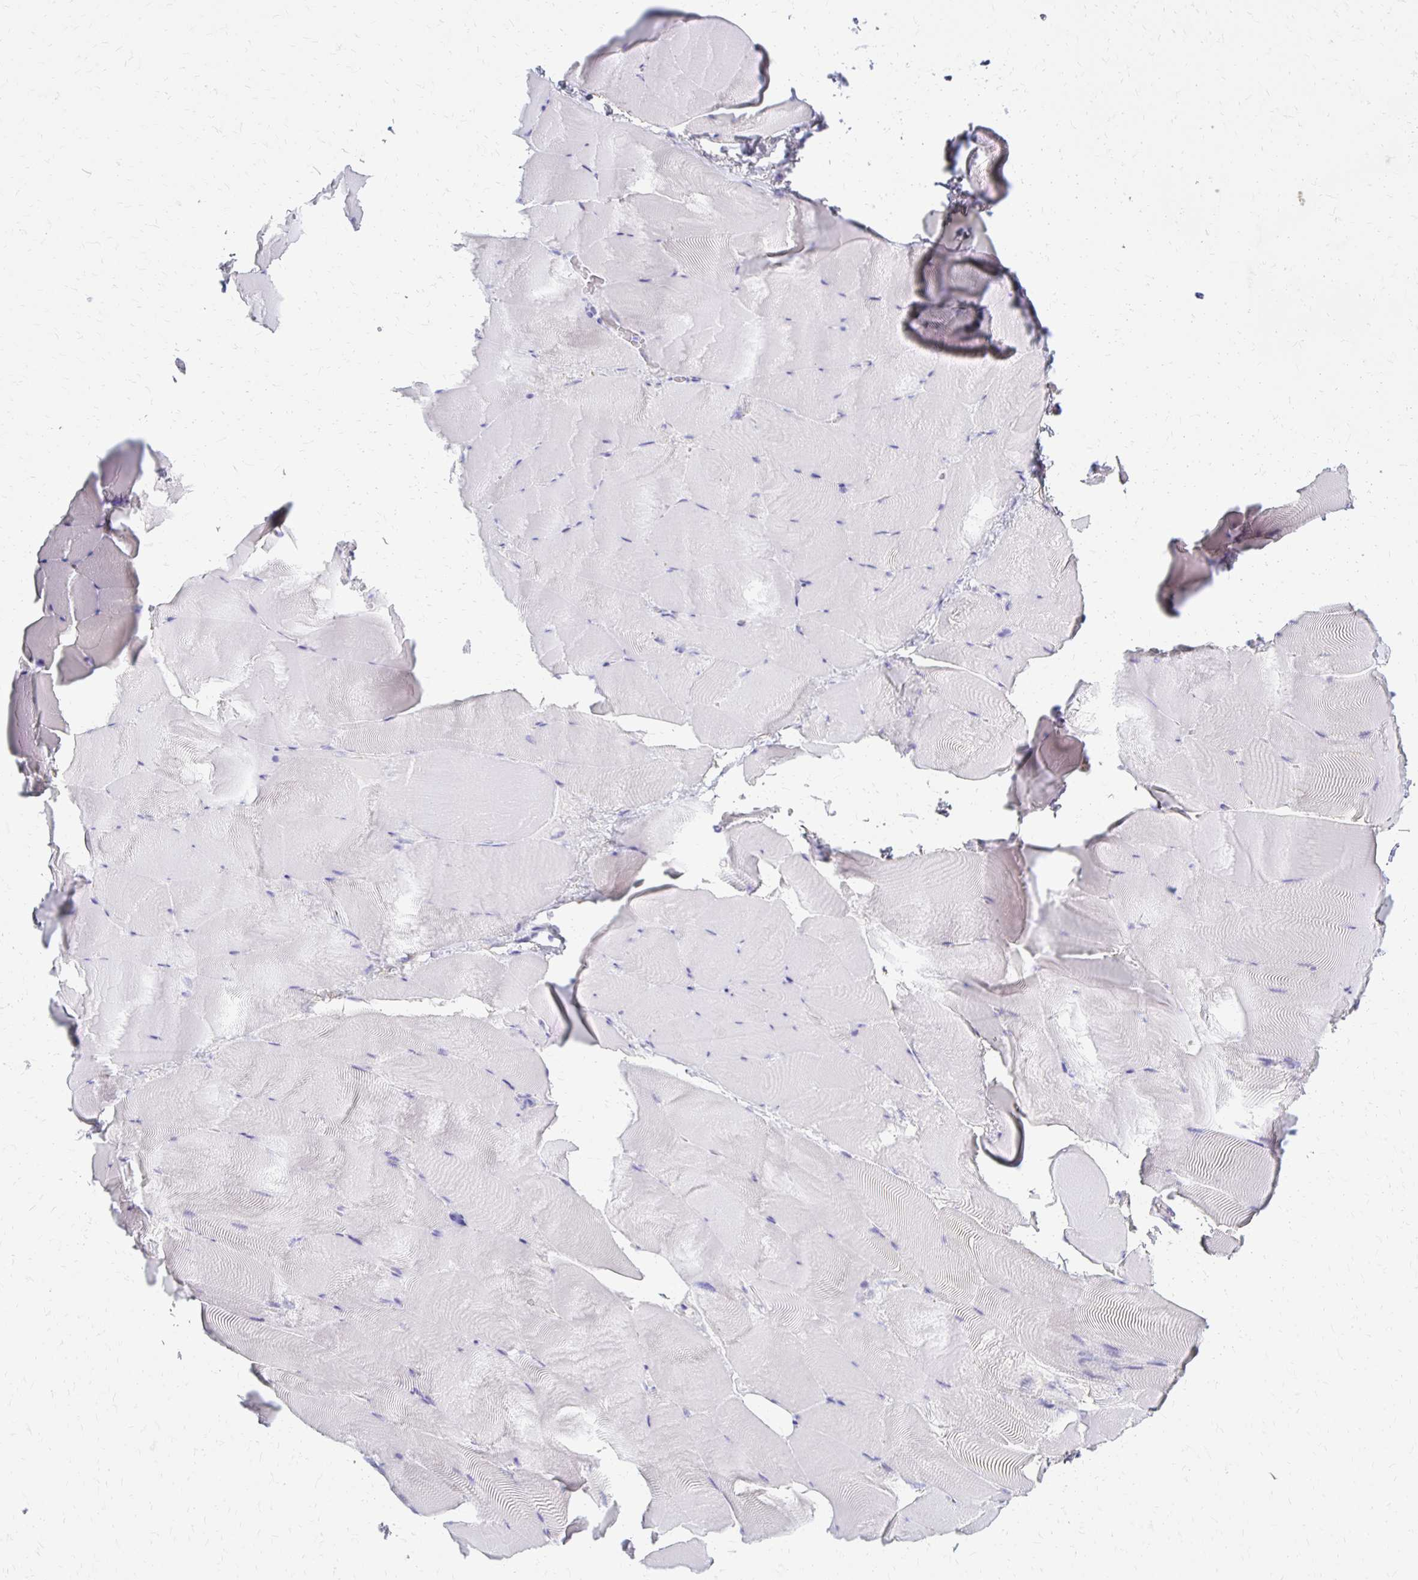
{"staining": {"intensity": "negative", "quantity": "none", "location": "none"}, "tissue": "skeletal muscle", "cell_type": "Myocytes", "image_type": "normal", "snomed": [{"axis": "morphology", "description": "Normal tissue, NOS"}, {"axis": "topography", "description": "Skeletal muscle"}], "caption": "Myocytes show no significant positivity in normal skeletal muscle. (Stains: DAB immunohistochemistry with hematoxylin counter stain, Microscopy: brightfield microscopy at high magnification).", "gene": "FNTB", "patient": {"sex": "female", "age": 64}}